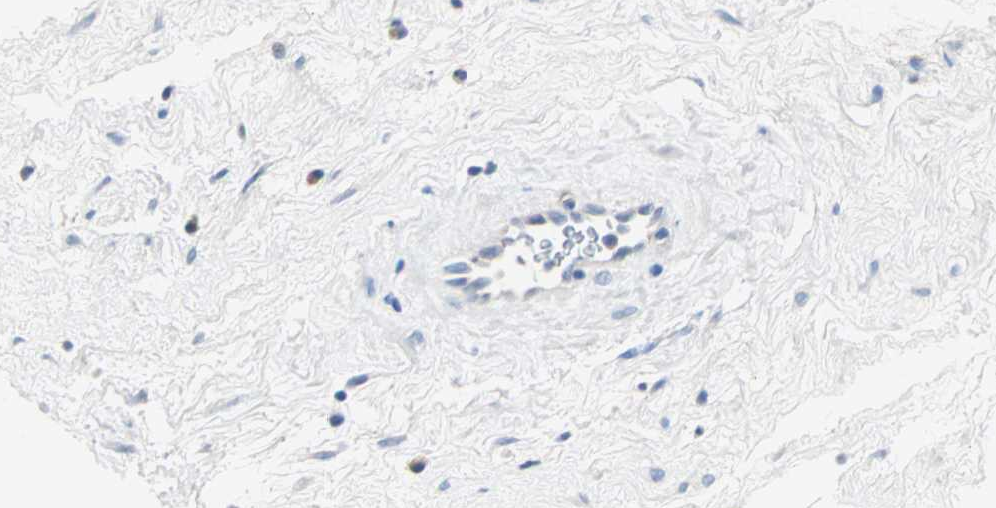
{"staining": {"intensity": "negative", "quantity": "none", "location": "none"}, "tissue": "nasopharynx", "cell_type": "Respiratory epithelial cells", "image_type": "normal", "snomed": [{"axis": "morphology", "description": "Normal tissue, NOS"}, {"axis": "morphology", "description": "Inflammation, NOS"}, {"axis": "topography", "description": "Nasopharynx"}], "caption": "Immunohistochemistry (IHC) micrograph of unremarkable human nasopharynx stained for a protein (brown), which shows no staining in respiratory epithelial cells.", "gene": "NEFH", "patient": {"sex": "male", "age": 48}}